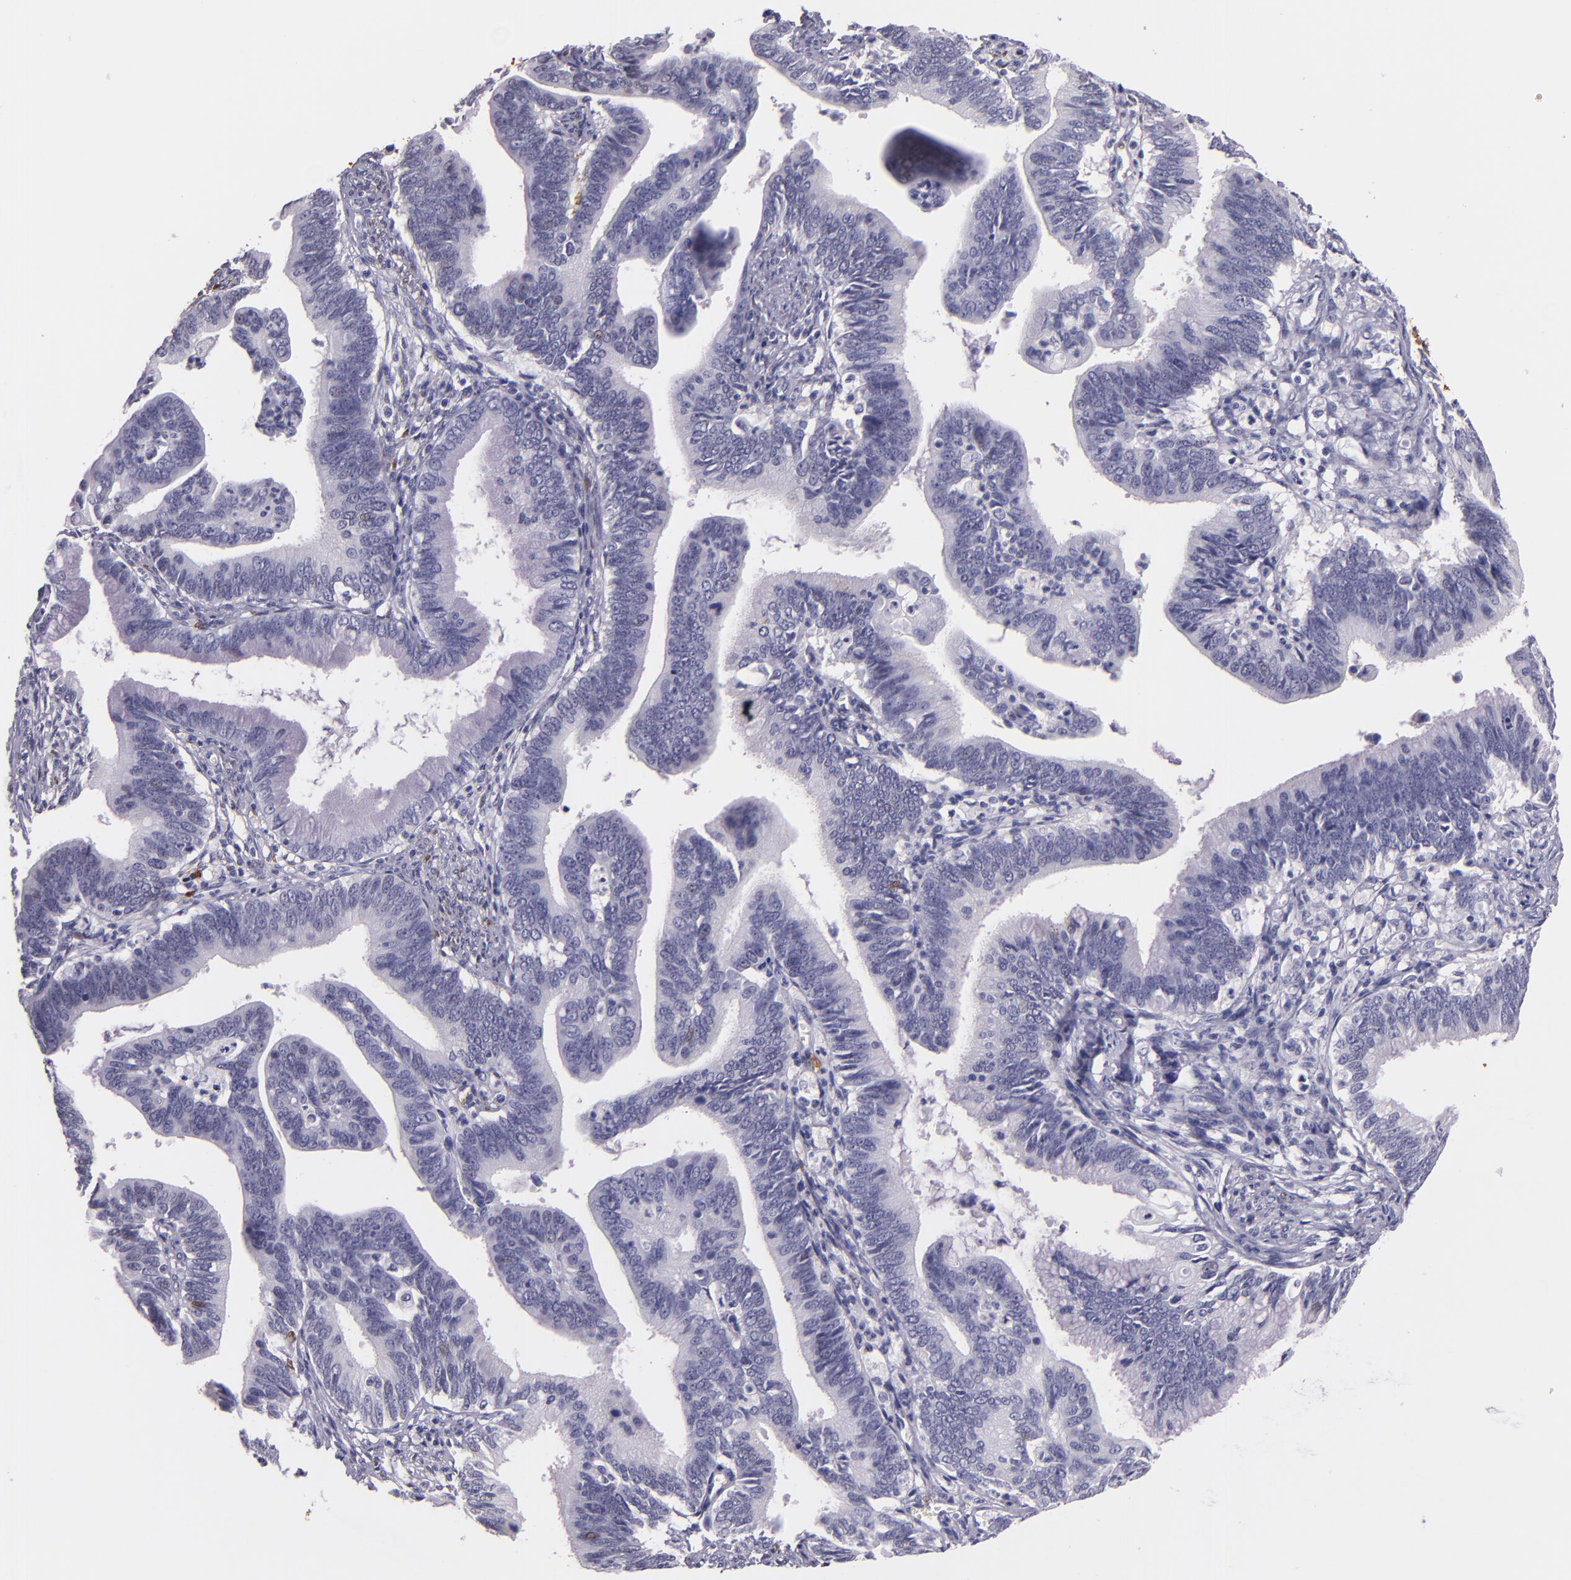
{"staining": {"intensity": "negative", "quantity": "none", "location": "none"}, "tissue": "cervical cancer", "cell_type": "Tumor cells", "image_type": "cancer", "snomed": [{"axis": "morphology", "description": "Adenocarcinoma, NOS"}, {"axis": "topography", "description": "Cervix"}], "caption": "Immunohistochemistry image of neoplastic tissue: human cervical cancer stained with DAB (3,3'-diaminobenzidine) exhibits no significant protein positivity in tumor cells.", "gene": "MT1A", "patient": {"sex": "female", "age": 47}}